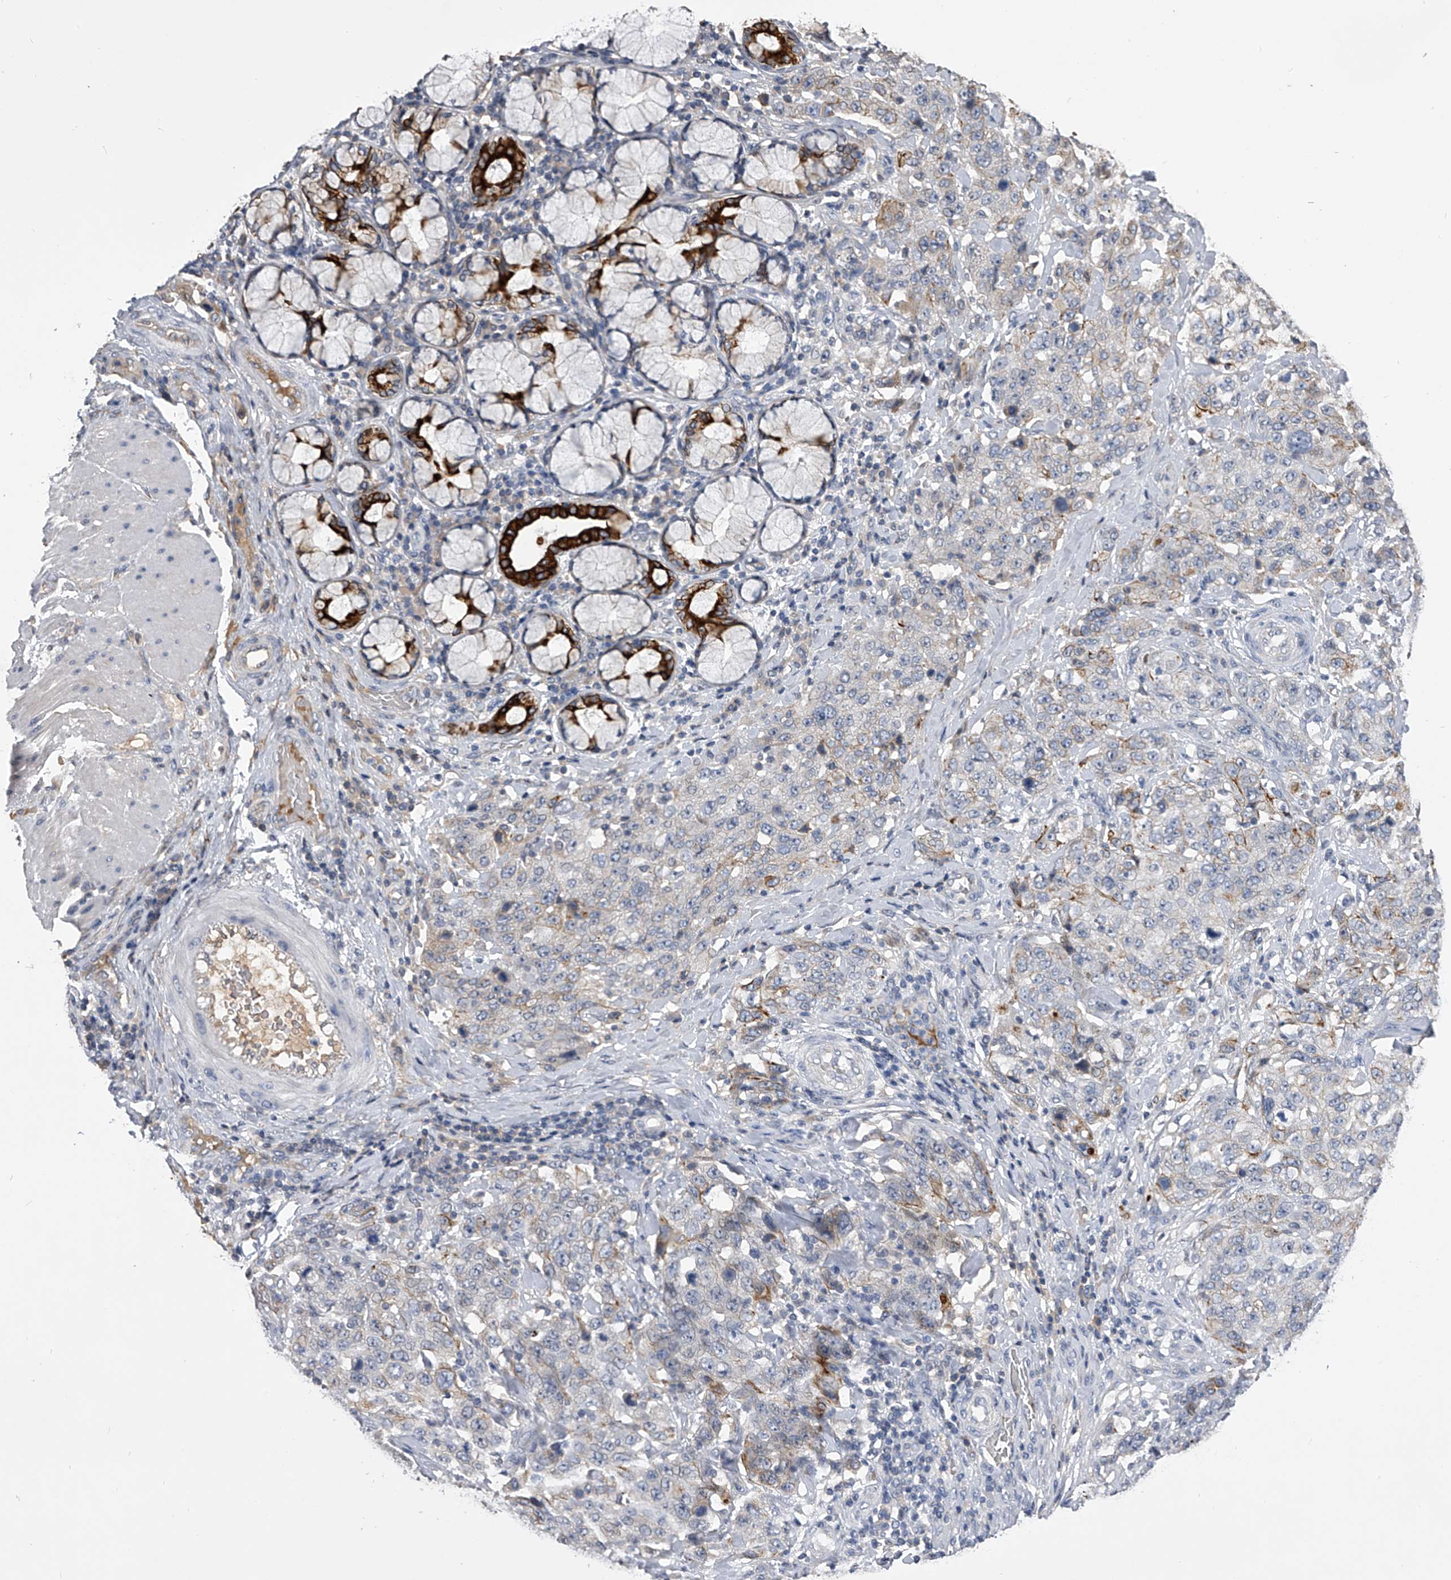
{"staining": {"intensity": "weak", "quantity": "<25%", "location": "cytoplasmic/membranous"}, "tissue": "stomach cancer", "cell_type": "Tumor cells", "image_type": "cancer", "snomed": [{"axis": "morphology", "description": "Adenocarcinoma, NOS"}, {"axis": "topography", "description": "Stomach"}], "caption": "IHC image of human stomach cancer (adenocarcinoma) stained for a protein (brown), which demonstrates no positivity in tumor cells.", "gene": "MDN1", "patient": {"sex": "male", "age": 48}}